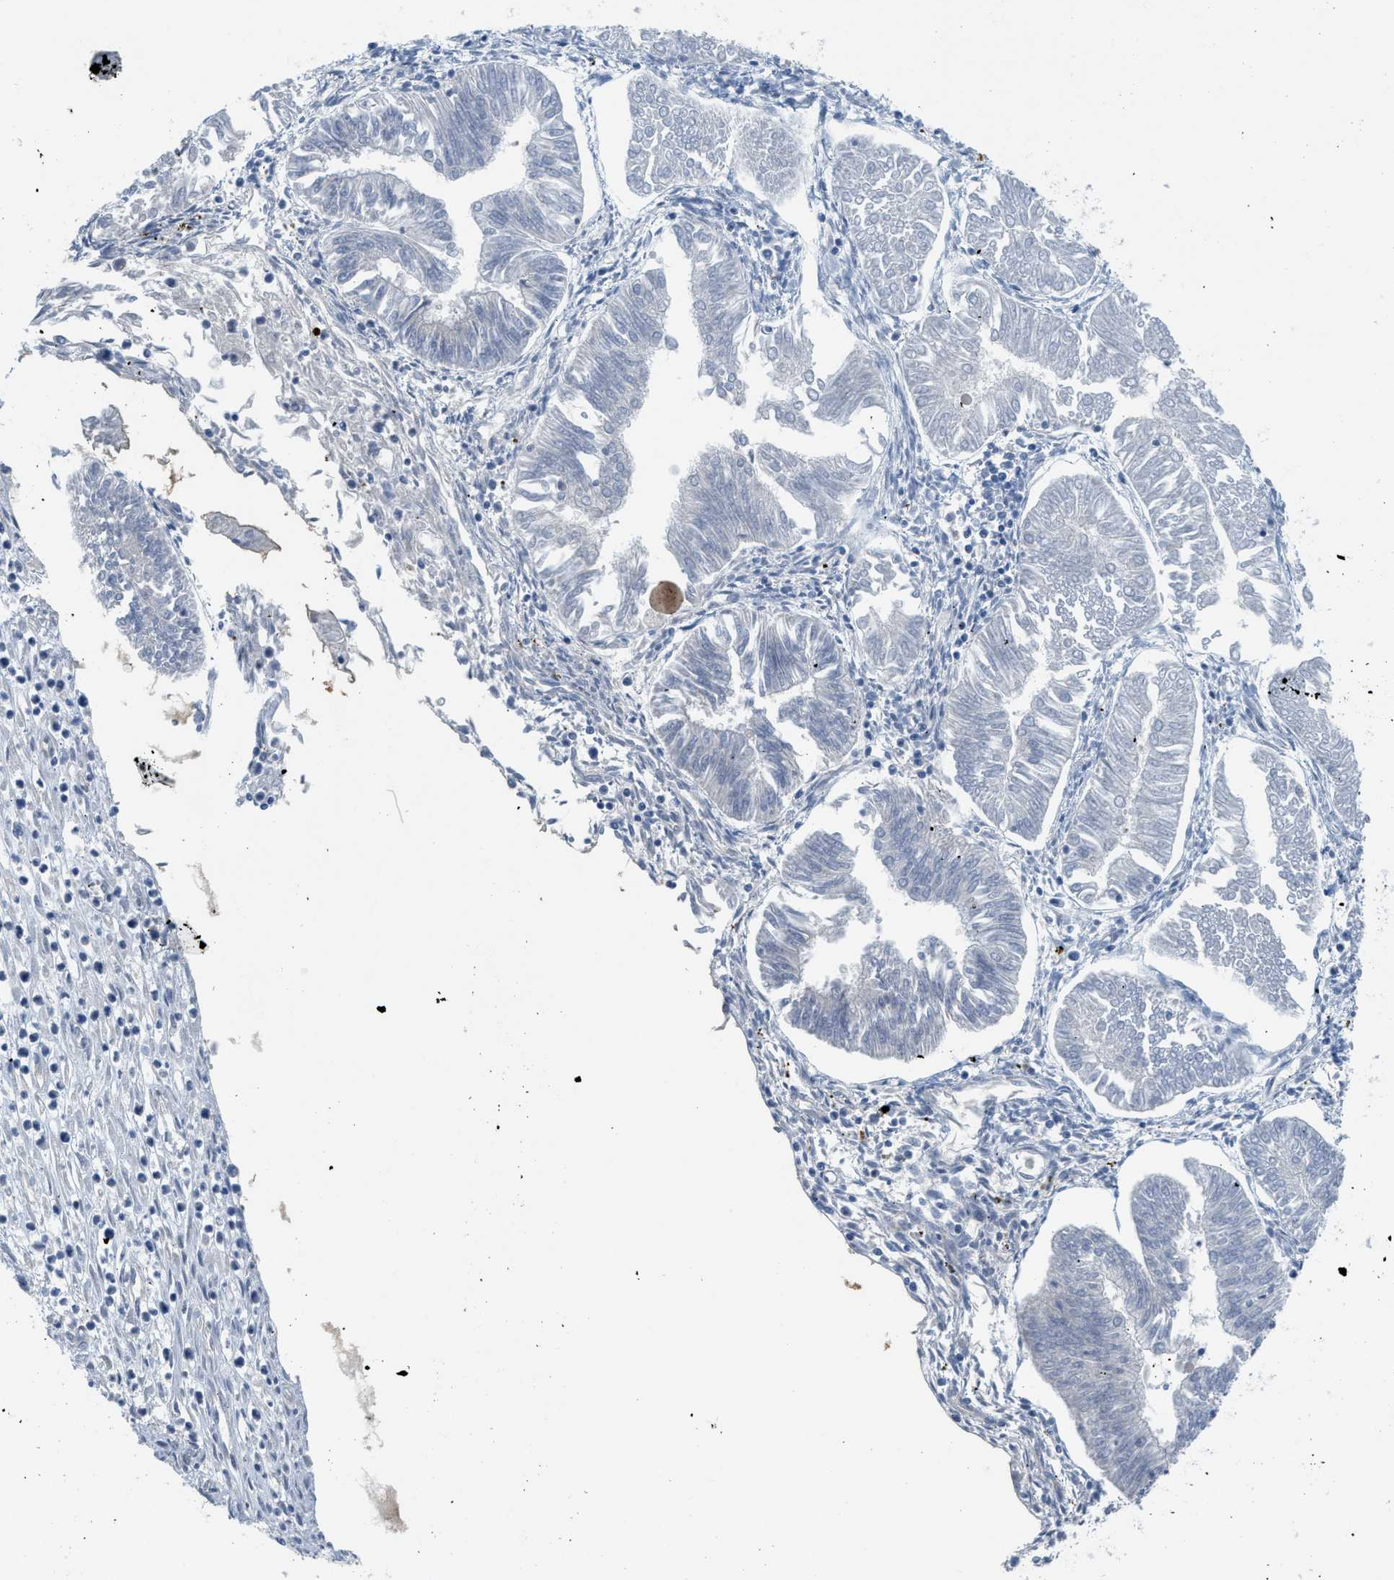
{"staining": {"intensity": "negative", "quantity": "none", "location": "none"}, "tissue": "endometrial cancer", "cell_type": "Tumor cells", "image_type": "cancer", "snomed": [{"axis": "morphology", "description": "Adenocarcinoma, NOS"}, {"axis": "topography", "description": "Endometrium"}], "caption": "IHC of endometrial cancer (adenocarcinoma) demonstrates no staining in tumor cells.", "gene": "TNFAIP1", "patient": {"sex": "female", "age": 53}}